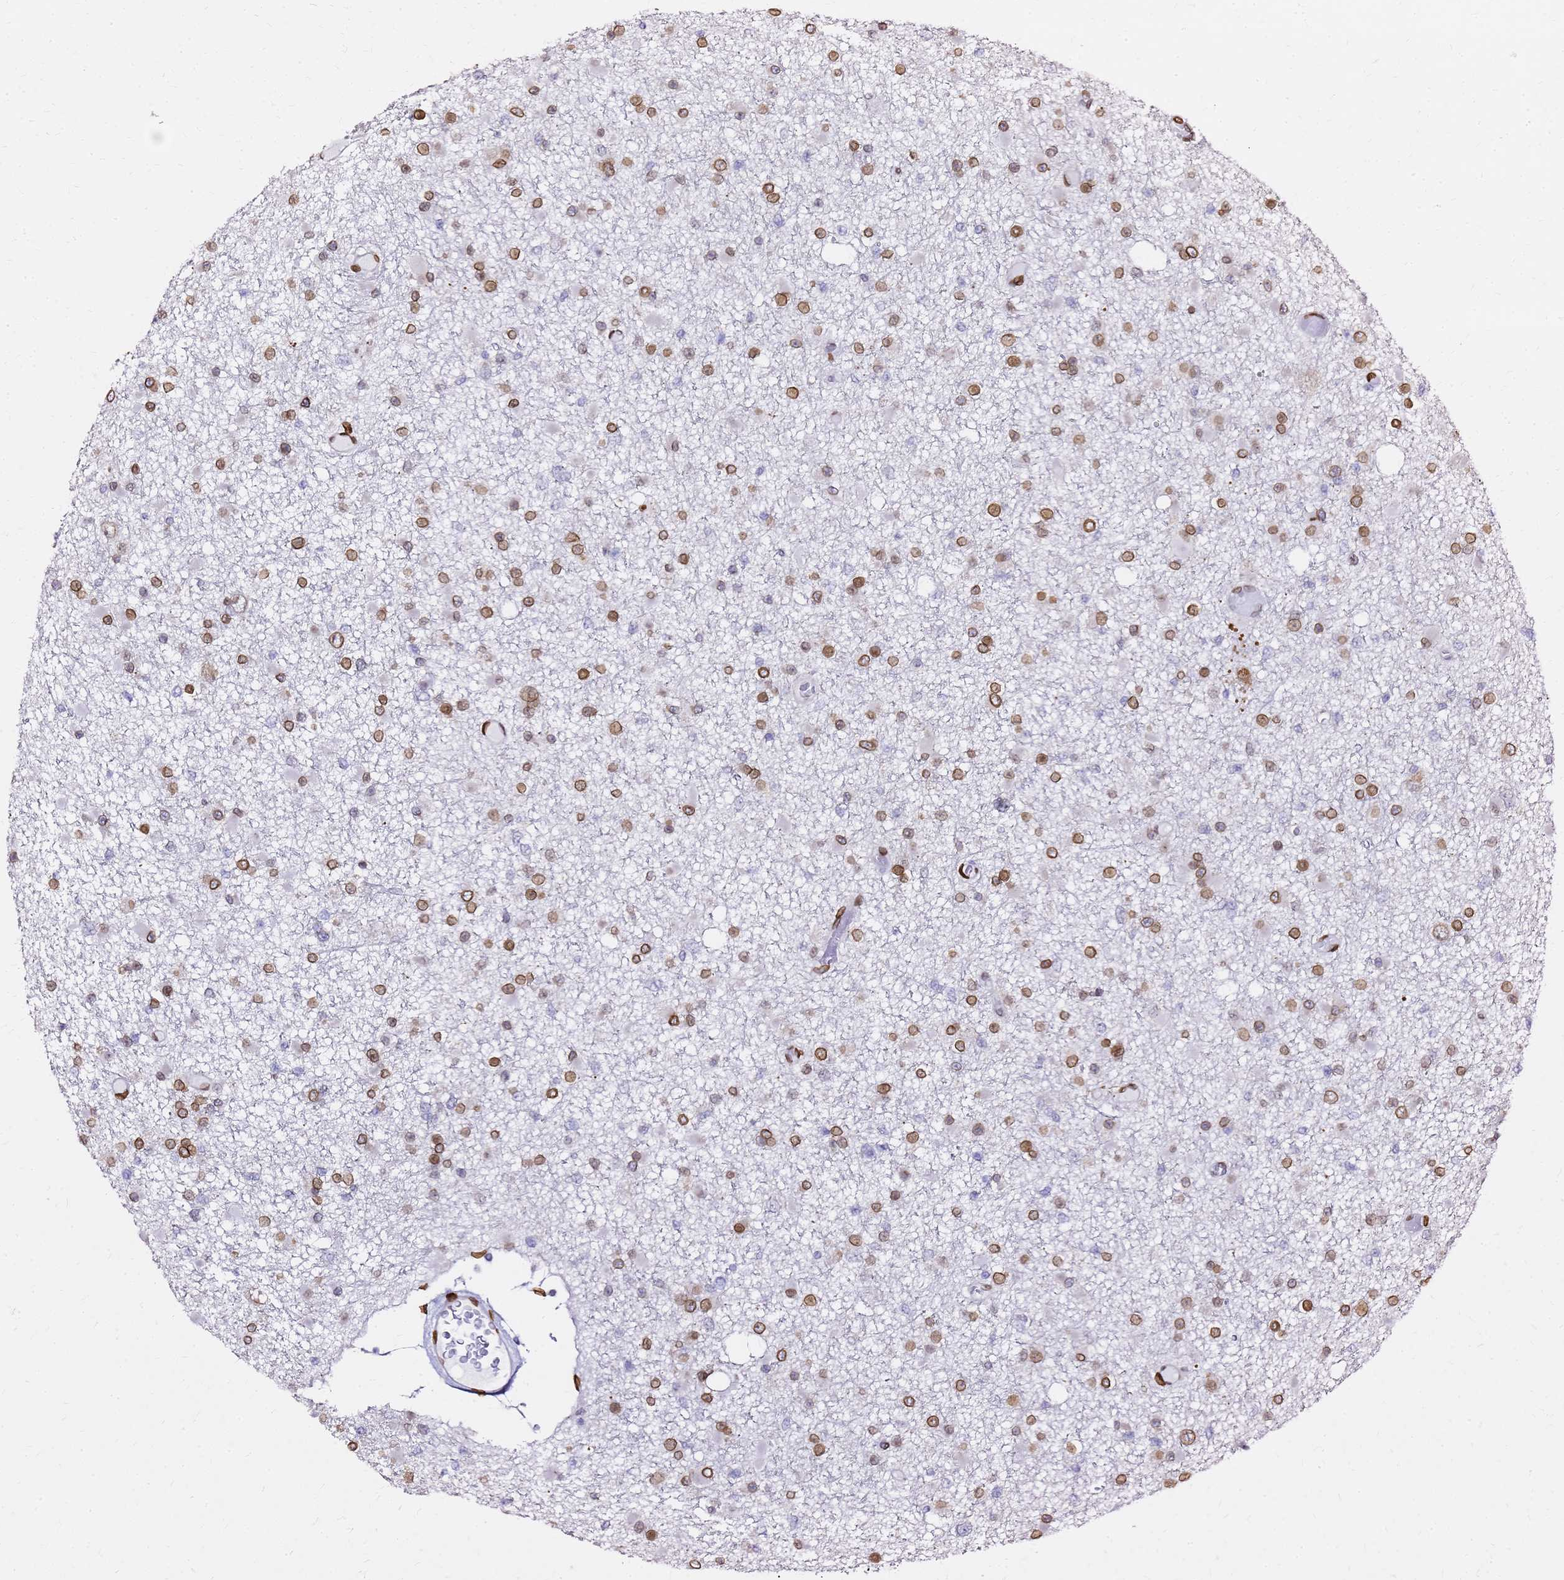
{"staining": {"intensity": "moderate", "quantity": ">75%", "location": "cytoplasmic/membranous,nuclear"}, "tissue": "glioma", "cell_type": "Tumor cells", "image_type": "cancer", "snomed": [{"axis": "morphology", "description": "Glioma, malignant, Low grade"}, {"axis": "topography", "description": "Brain"}], "caption": "There is medium levels of moderate cytoplasmic/membranous and nuclear positivity in tumor cells of glioma, as demonstrated by immunohistochemical staining (brown color).", "gene": "C6orf141", "patient": {"sex": "female", "age": 22}}